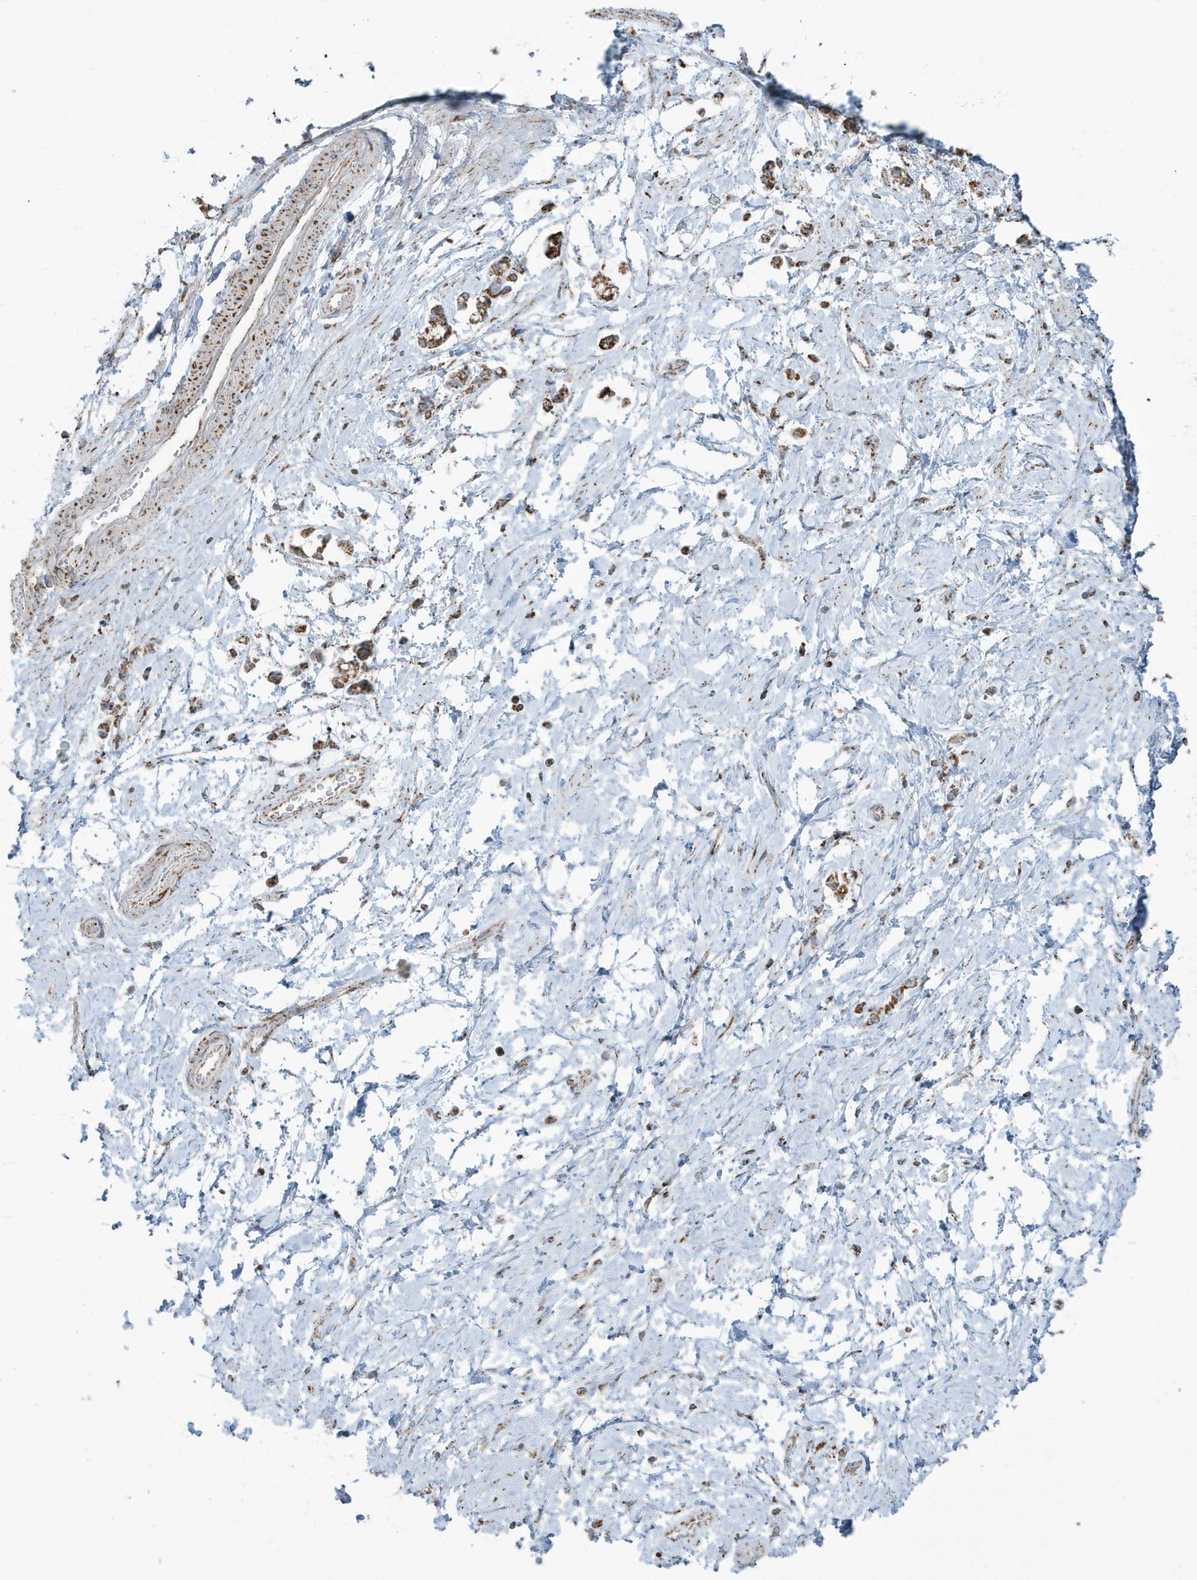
{"staining": {"intensity": "moderate", "quantity": ">75%", "location": "cytoplasmic/membranous"}, "tissue": "stomach cancer", "cell_type": "Tumor cells", "image_type": "cancer", "snomed": [{"axis": "morphology", "description": "Adenocarcinoma, NOS"}, {"axis": "topography", "description": "Stomach"}], "caption": "Protein analysis of stomach adenocarcinoma tissue displays moderate cytoplasmic/membranous staining in about >75% of tumor cells.", "gene": "RAB11FIP3", "patient": {"sex": "female", "age": 60}}